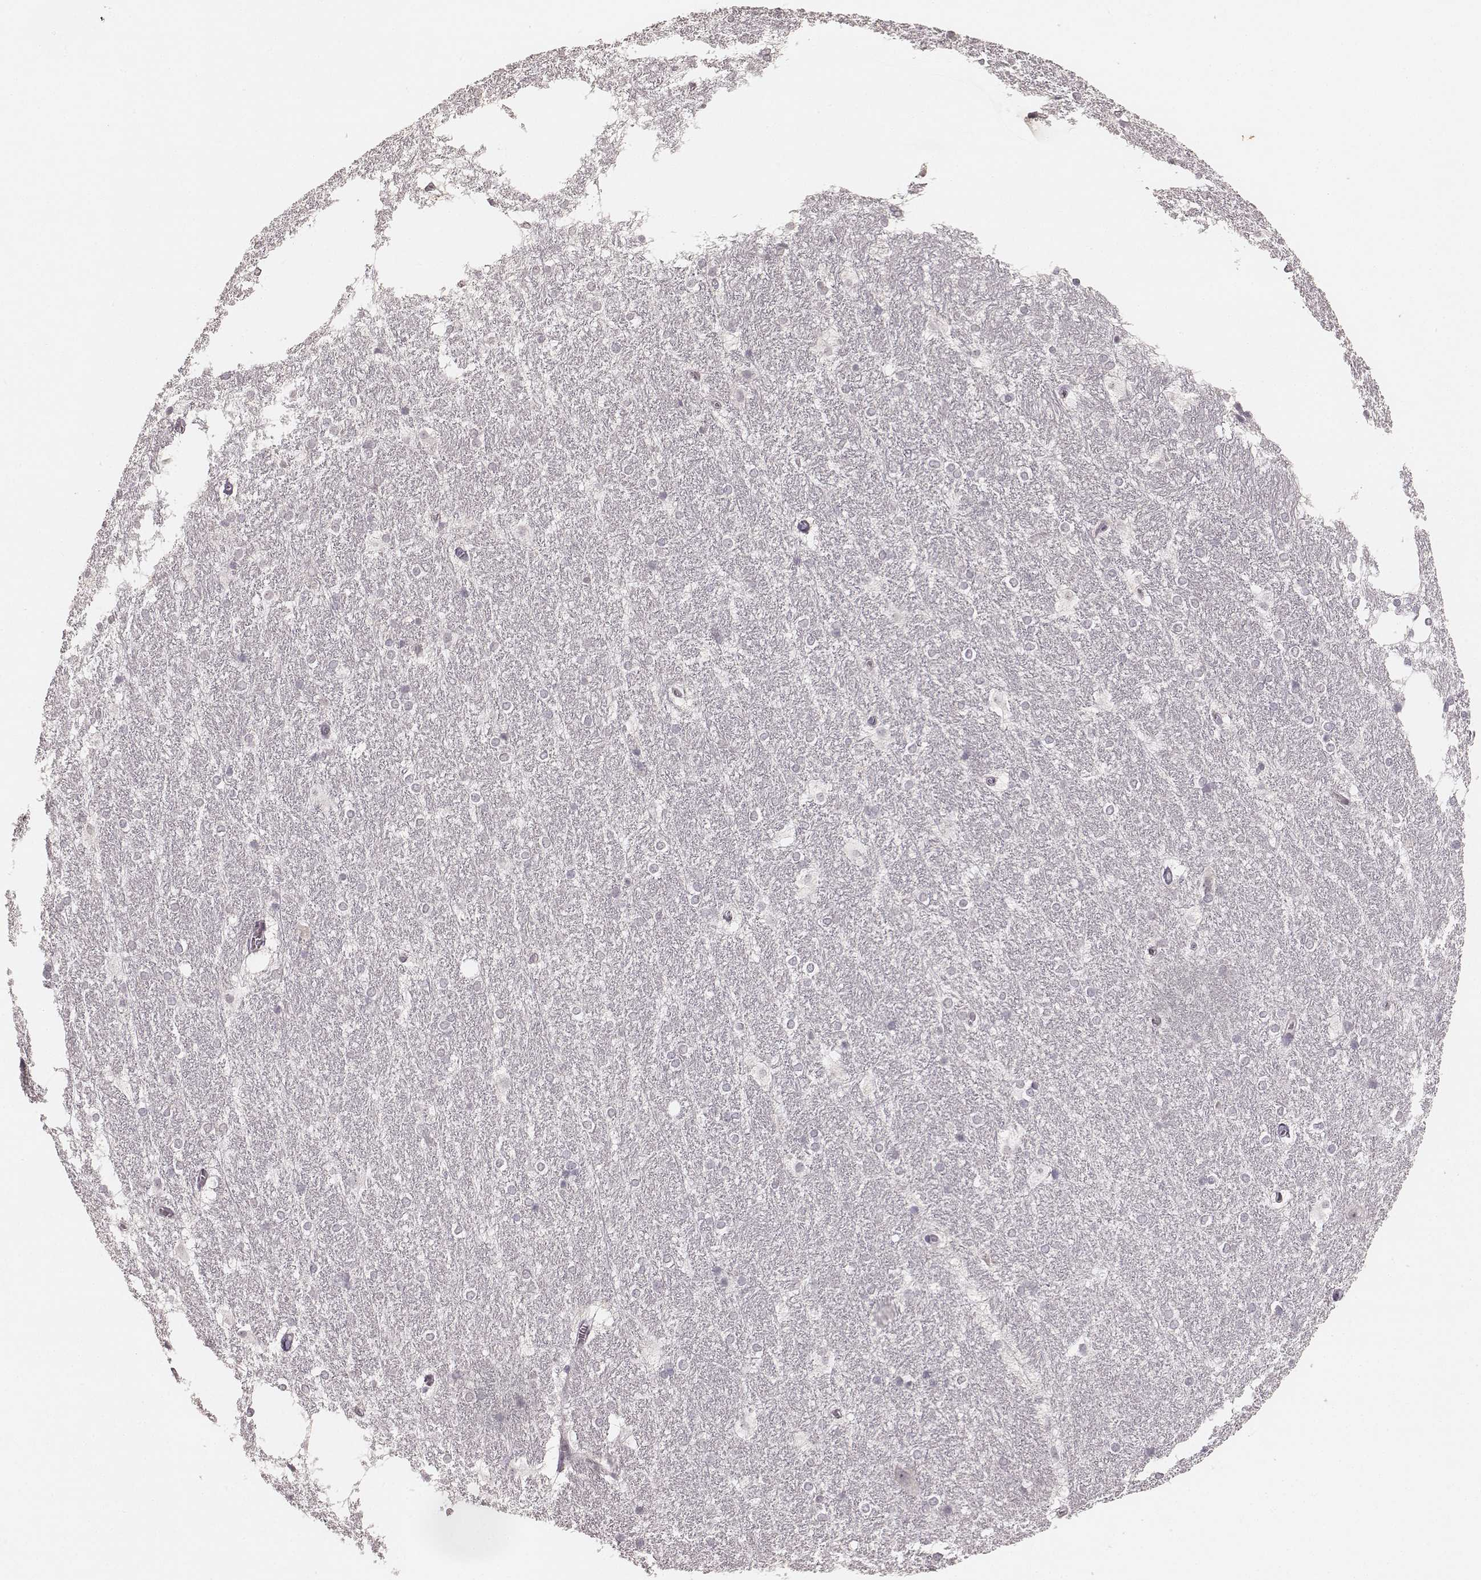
{"staining": {"intensity": "negative", "quantity": "none", "location": "none"}, "tissue": "hippocampus", "cell_type": "Glial cells", "image_type": "normal", "snomed": [{"axis": "morphology", "description": "Normal tissue, NOS"}, {"axis": "topography", "description": "Cerebral cortex"}, {"axis": "topography", "description": "Hippocampus"}], "caption": "Immunohistochemistry (IHC) photomicrograph of unremarkable hippocampus stained for a protein (brown), which shows no staining in glial cells. The staining was performed using DAB (3,3'-diaminobenzidine) to visualize the protein expression in brown, while the nuclei were stained in blue with hematoxylin (Magnification: 20x).", "gene": "LY6K", "patient": {"sex": "female", "age": 19}}